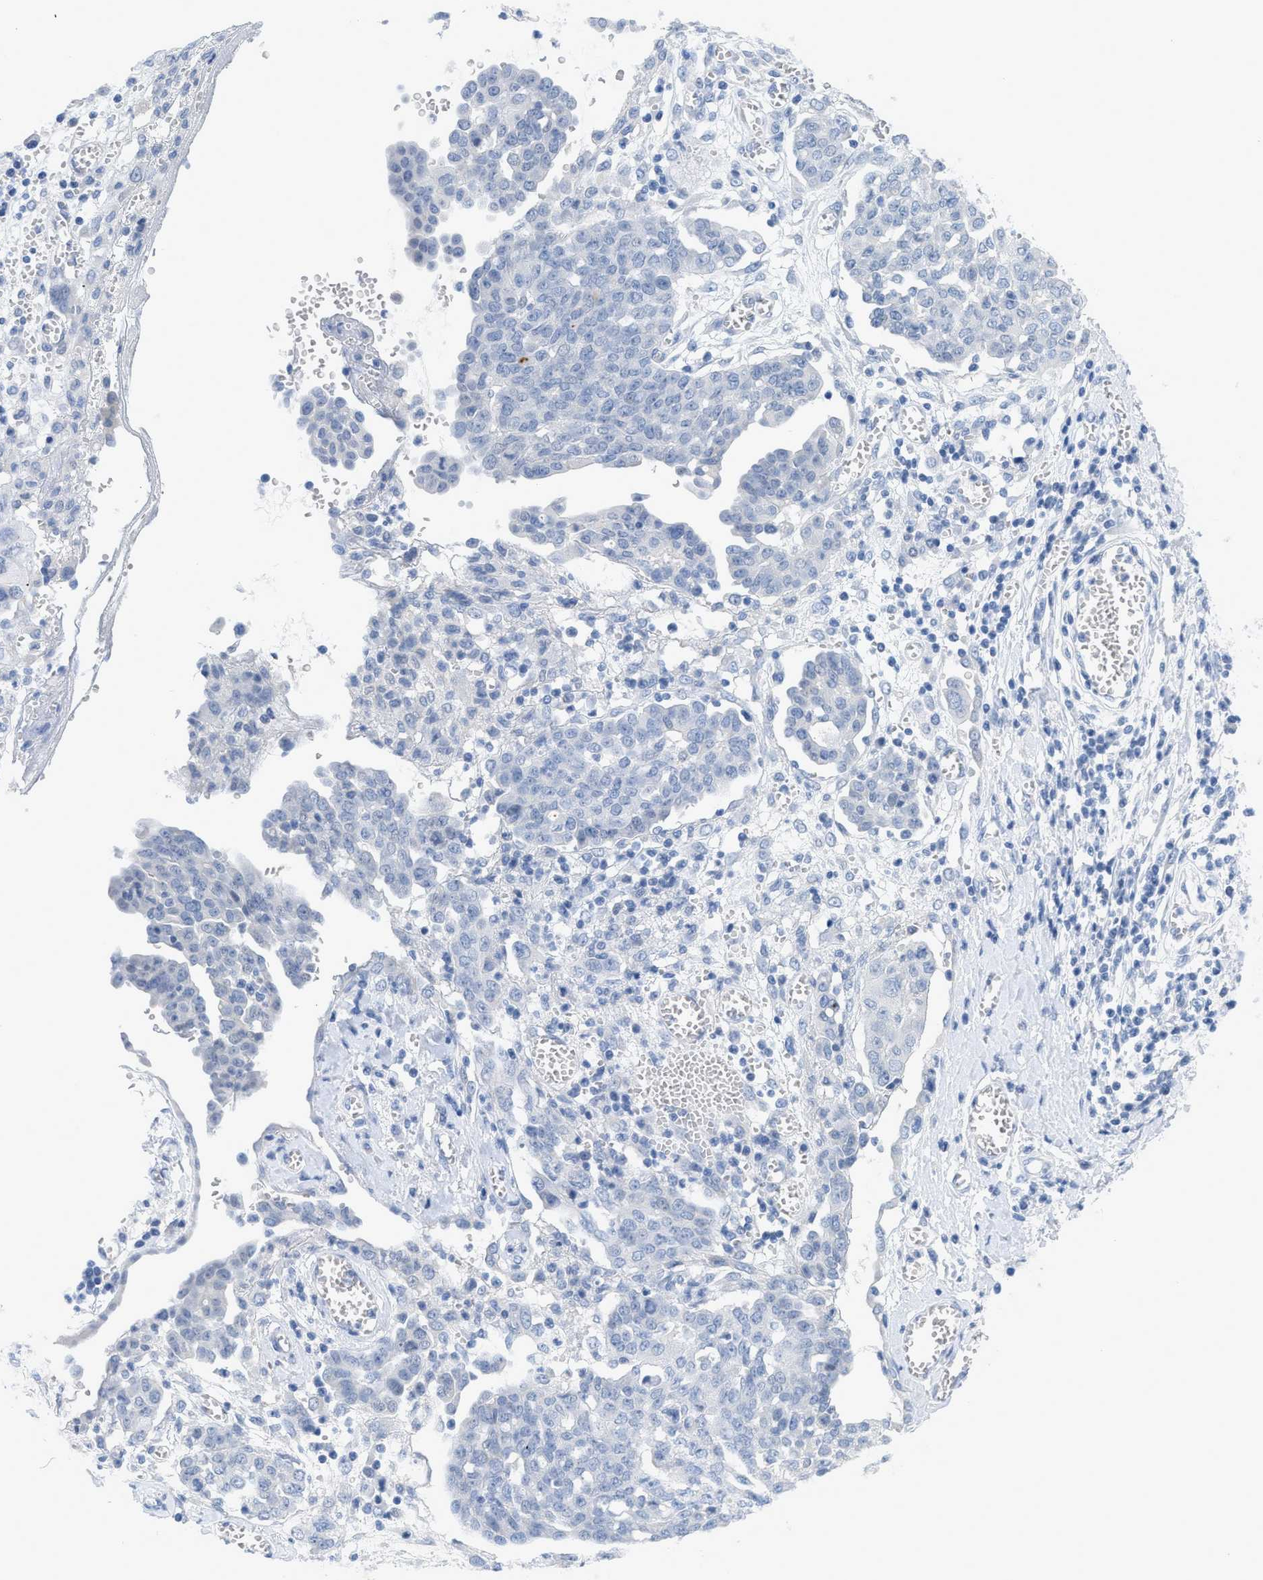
{"staining": {"intensity": "negative", "quantity": "none", "location": "none"}, "tissue": "ovarian cancer", "cell_type": "Tumor cells", "image_type": "cancer", "snomed": [{"axis": "morphology", "description": "Cystadenocarcinoma, serous, NOS"}, {"axis": "topography", "description": "Soft tissue"}, {"axis": "topography", "description": "Ovary"}], "caption": "An image of ovarian serous cystadenocarcinoma stained for a protein displays no brown staining in tumor cells. (DAB (3,3'-diaminobenzidine) immunohistochemistry (IHC) with hematoxylin counter stain).", "gene": "TNFAIP1", "patient": {"sex": "female", "age": 57}}